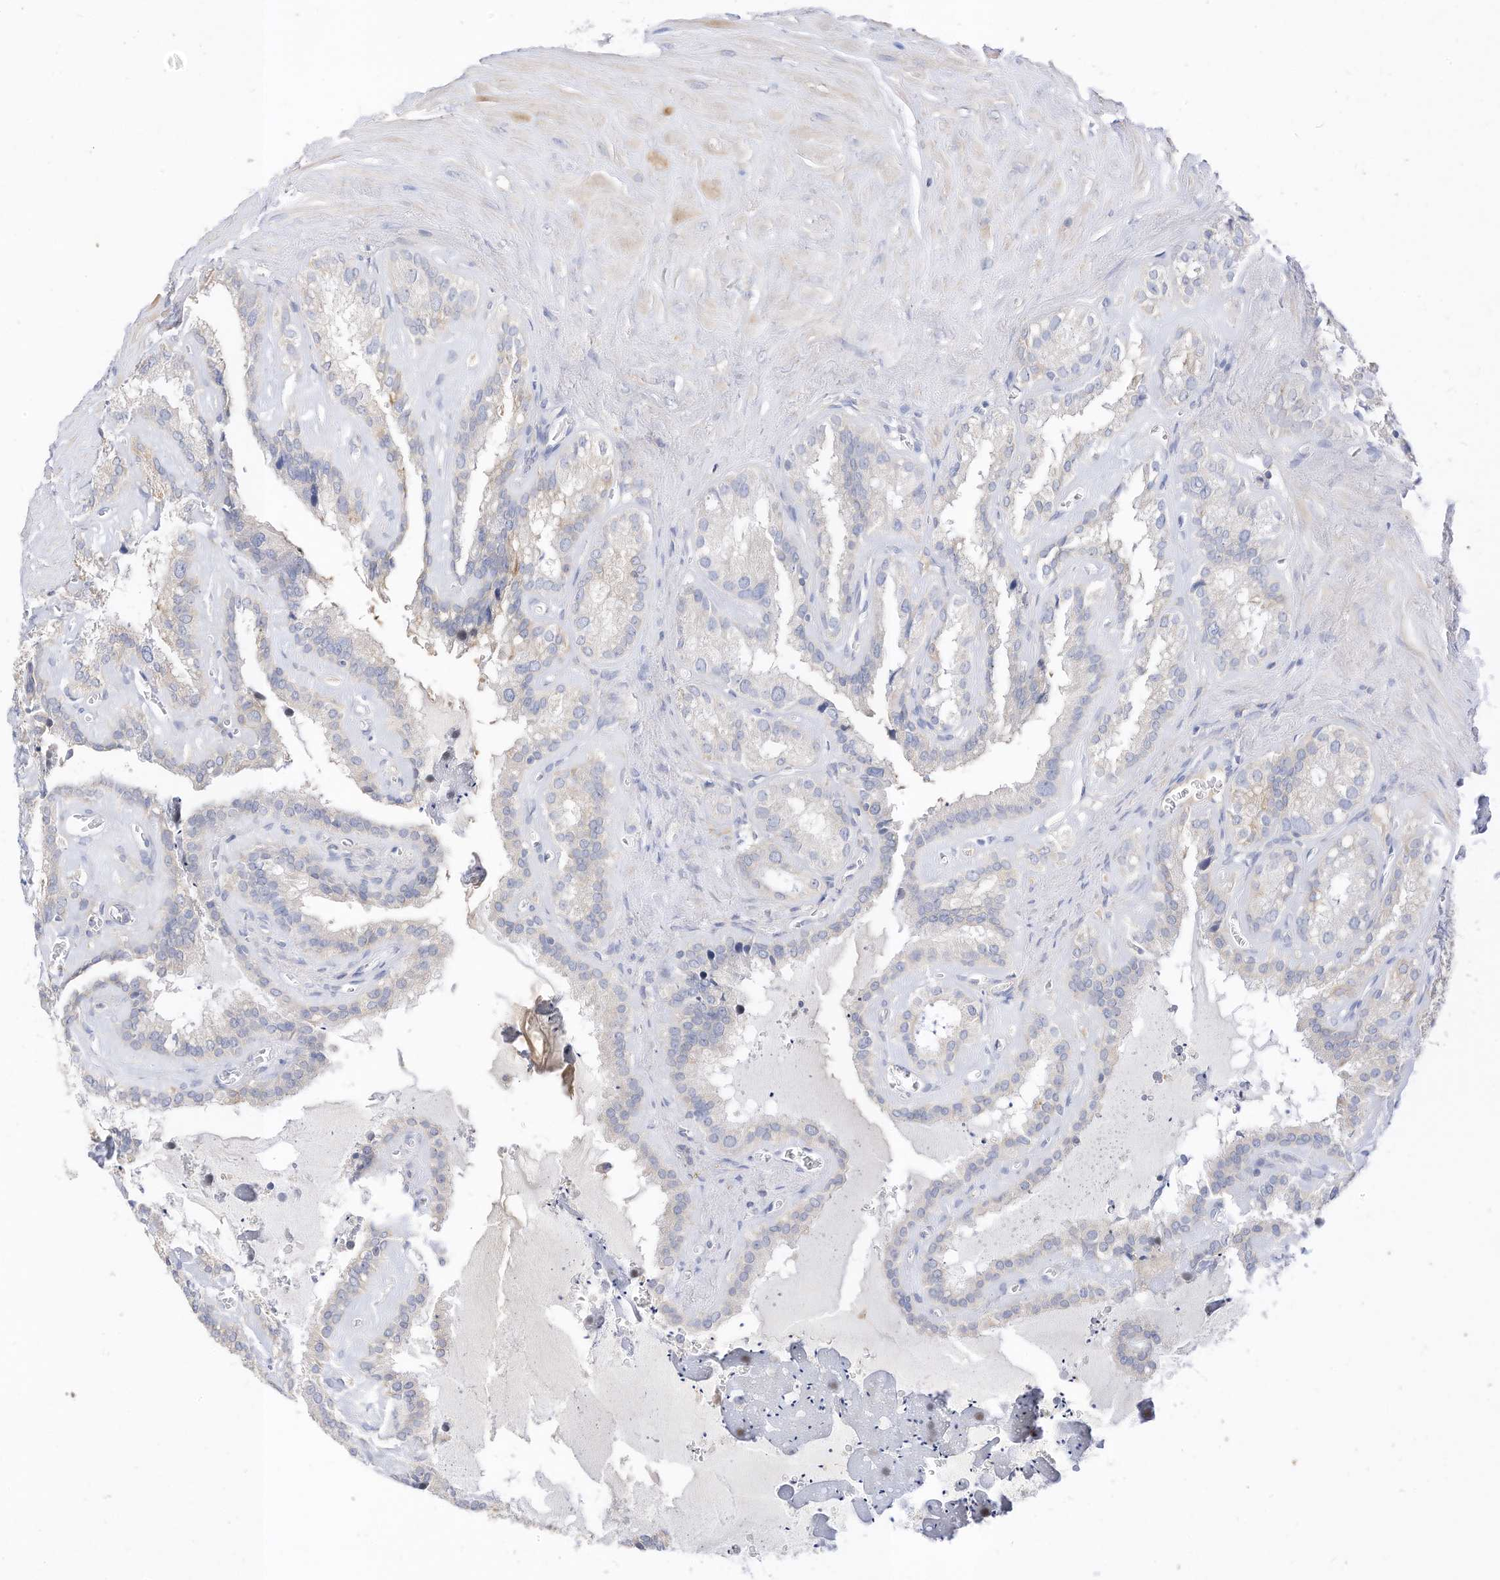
{"staining": {"intensity": "moderate", "quantity": "<25%", "location": "cytoplasmic/membranous"}, "tissue": "seminal vesicle", "cell_type": "Glandular cells", "image_type": "normal", "snomed": [{"axis": "morphology", "description": "Normal tissue, NOS"}, {"axis": "topography", "description": "Prostate"}, {"axis": "topography", "description": "Seminal veicle"}], "caption": "A low amount of moderate cytoplasmic/membranous staining is present in approximately <25% of glandular cells in unremarkable seminal vesicle. (DAB = brown stain, brightfield microscopy at high magnification).", "gene": "RASA2", "patient": {"sex": "male", "age": 59}}